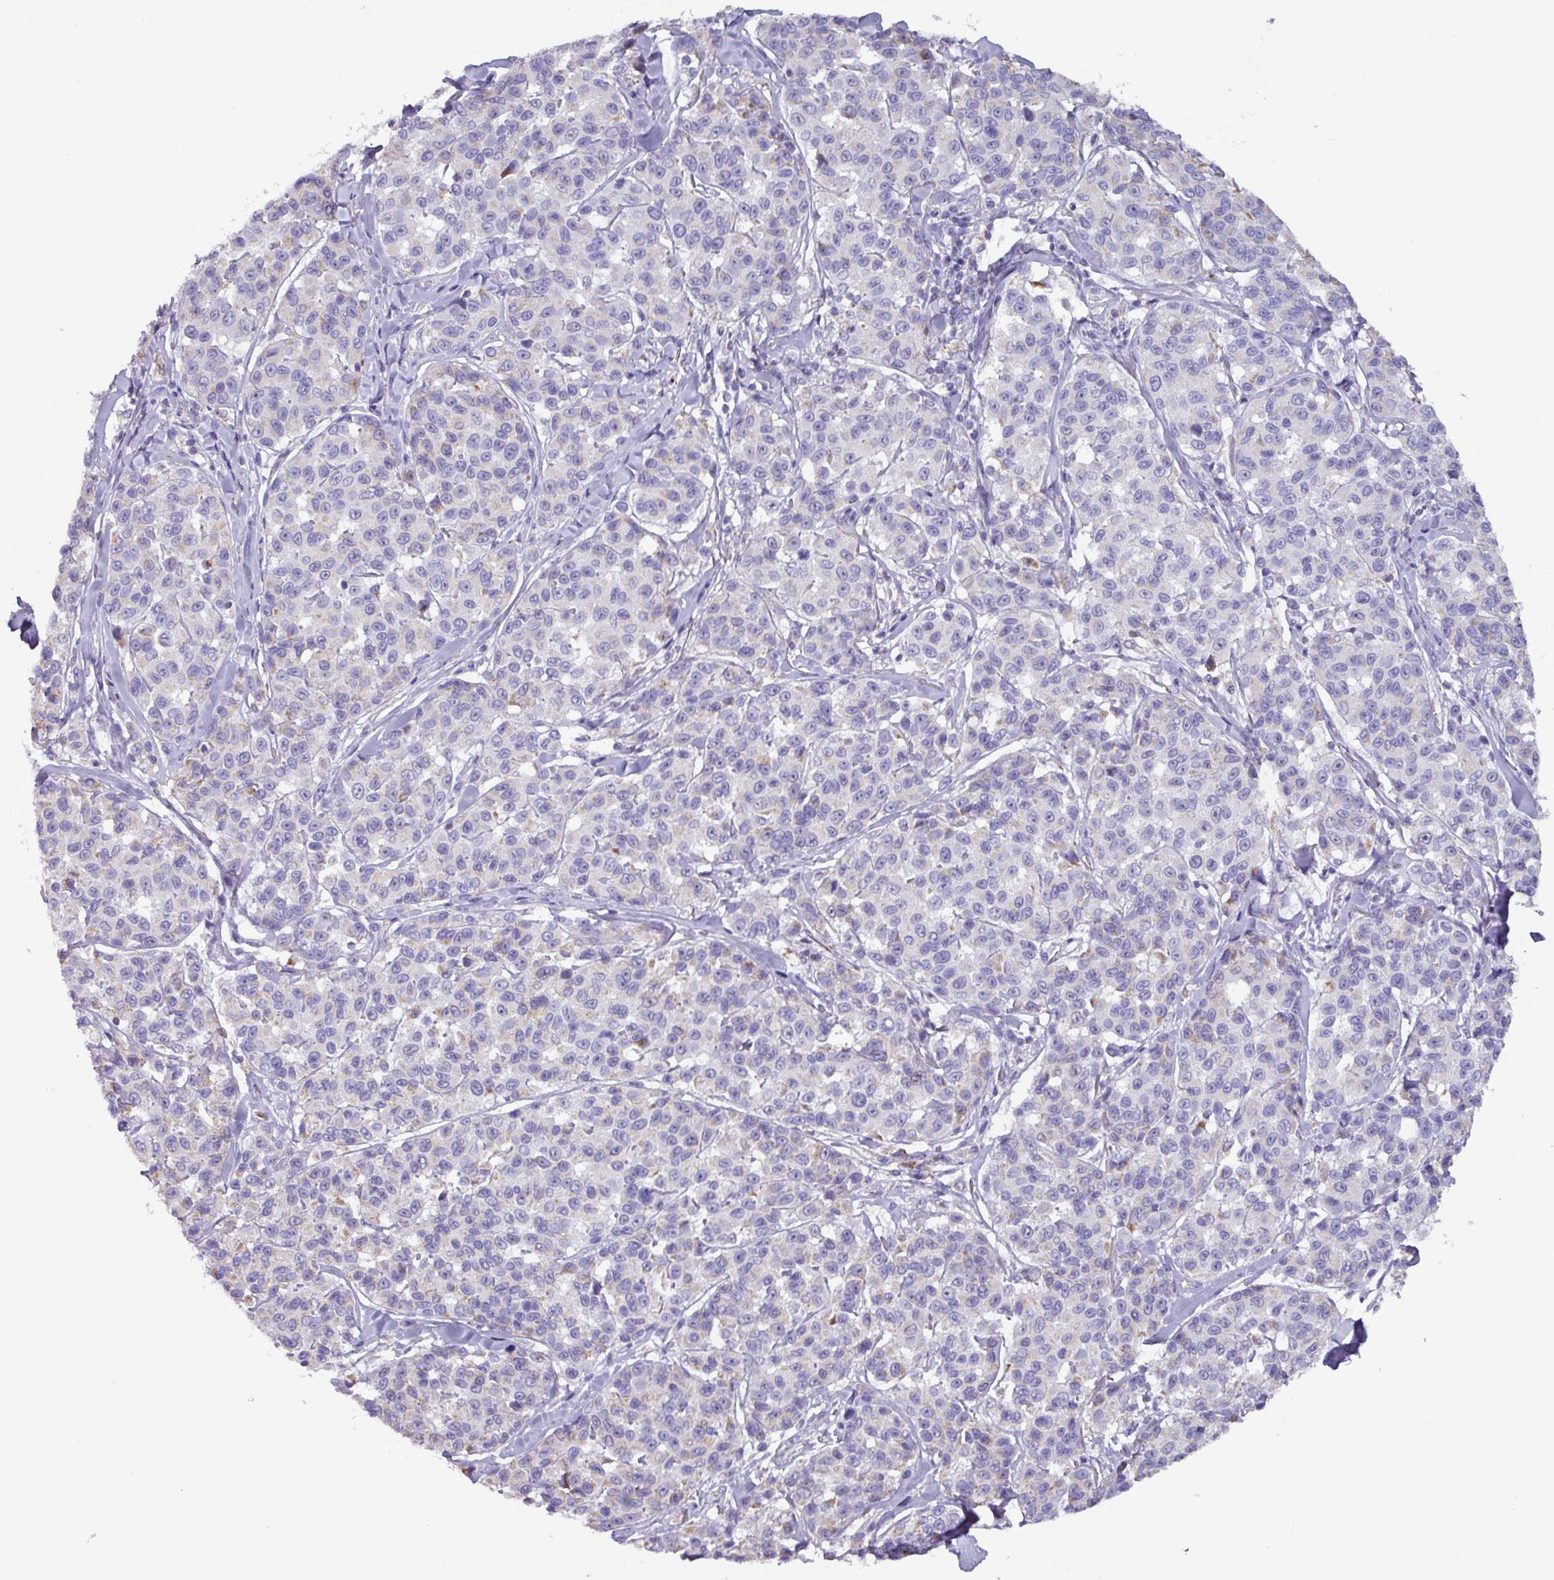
{"staining": {"intensity": "weak", "quantity": "<25%", "location": "cytoplasmic/membranous"}, "tissue": "melanoma", "cell_type": "Tumor cells", "image_type": "cancer", "snomed": [{"axis": "morphology", "description": "Malignant melanoma, NOS"}, {"axis": "topography", "description": "Skin"}], "caption": "This image is of melanoma stained with immunohistochemistry to label a protein in brown with the nuclei are counter-stained blue. There is no positivity in tumor cells.", "gene": "MT-ND4", "patient": {"sex": "female", "age": 66}}